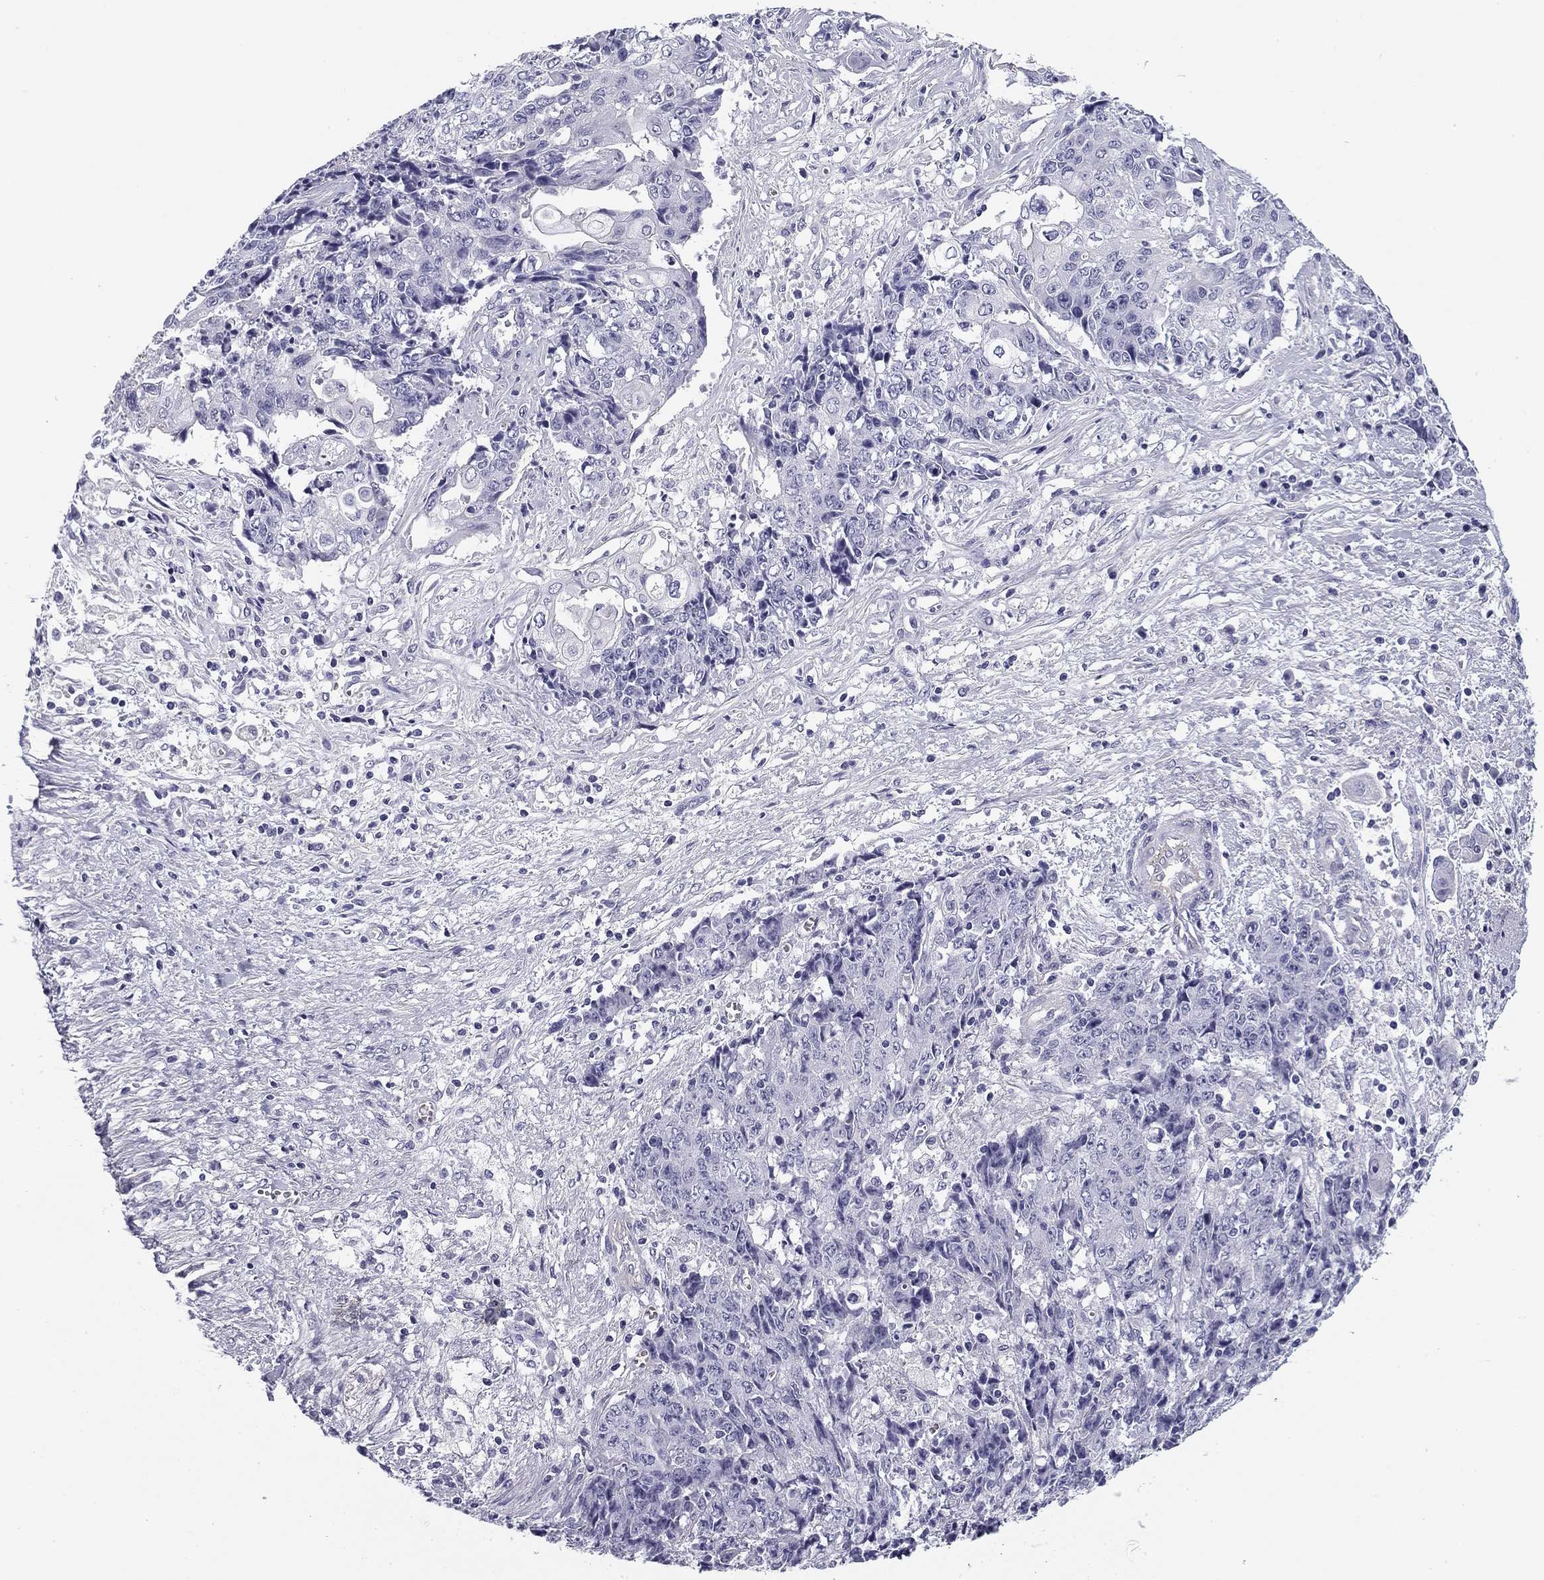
{"staining": {"intensity": "negative", "quantity": "none", "location": "none"}, "tissue": "ovarian cancer", "cell_type": "Tumor cells", "image_type": "cancer", "snomed": [{"axis": "morphology", "description": "Carcinoma, endometroid"}, {"axis": "topography", "description": "Ovary"}], "caption": "Ovarian cancer (endometroid carcinoma) was stained to show a protein in brown. There is no significant staining in tumor cells. (DAB (3,3'-diaminobenzidine) IHC visualized using brightfield microscopy, high magnification).", "gene": "FLNC", "patient": {"sex": "female", "age": 42}}